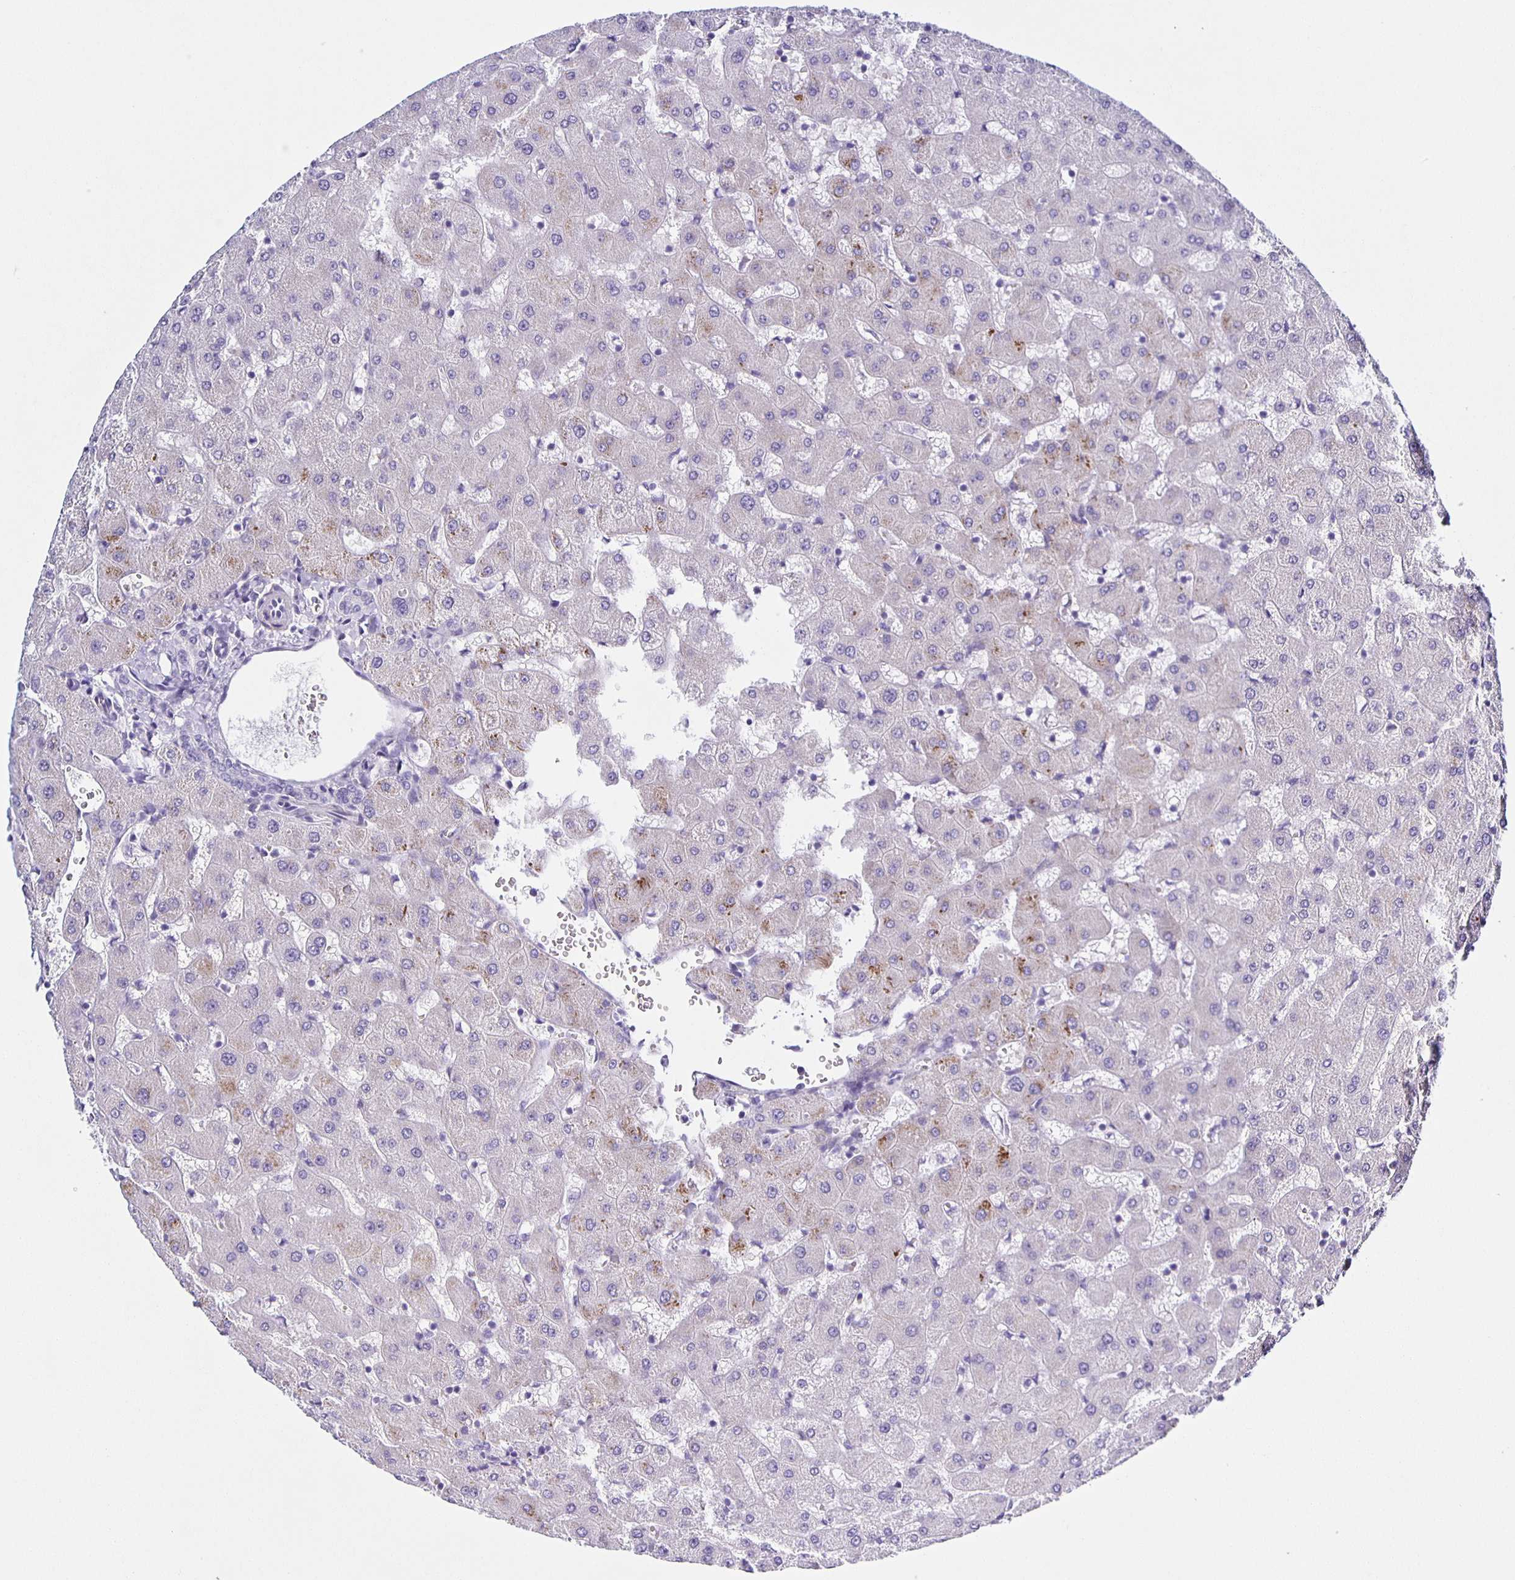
{"staining": {"intensity": "negative", "quantity": "none", "location": "none"}, "tissue": "liver", "cell_type": "Cholangiocytes", "image_type": "normal", "snomed": [{"axis": "morphology", "description": "Normal tissue, NOS"}, {"axis": "topography", "description": "Liver"}], "caption": "The immunohistochemistry (IHC) micrograph has no significant expression in cholangiocytes of liver. Nuclei are stained in blue.", "gene": "AQP6", "patient": {"sex": "female", "age": 63}}